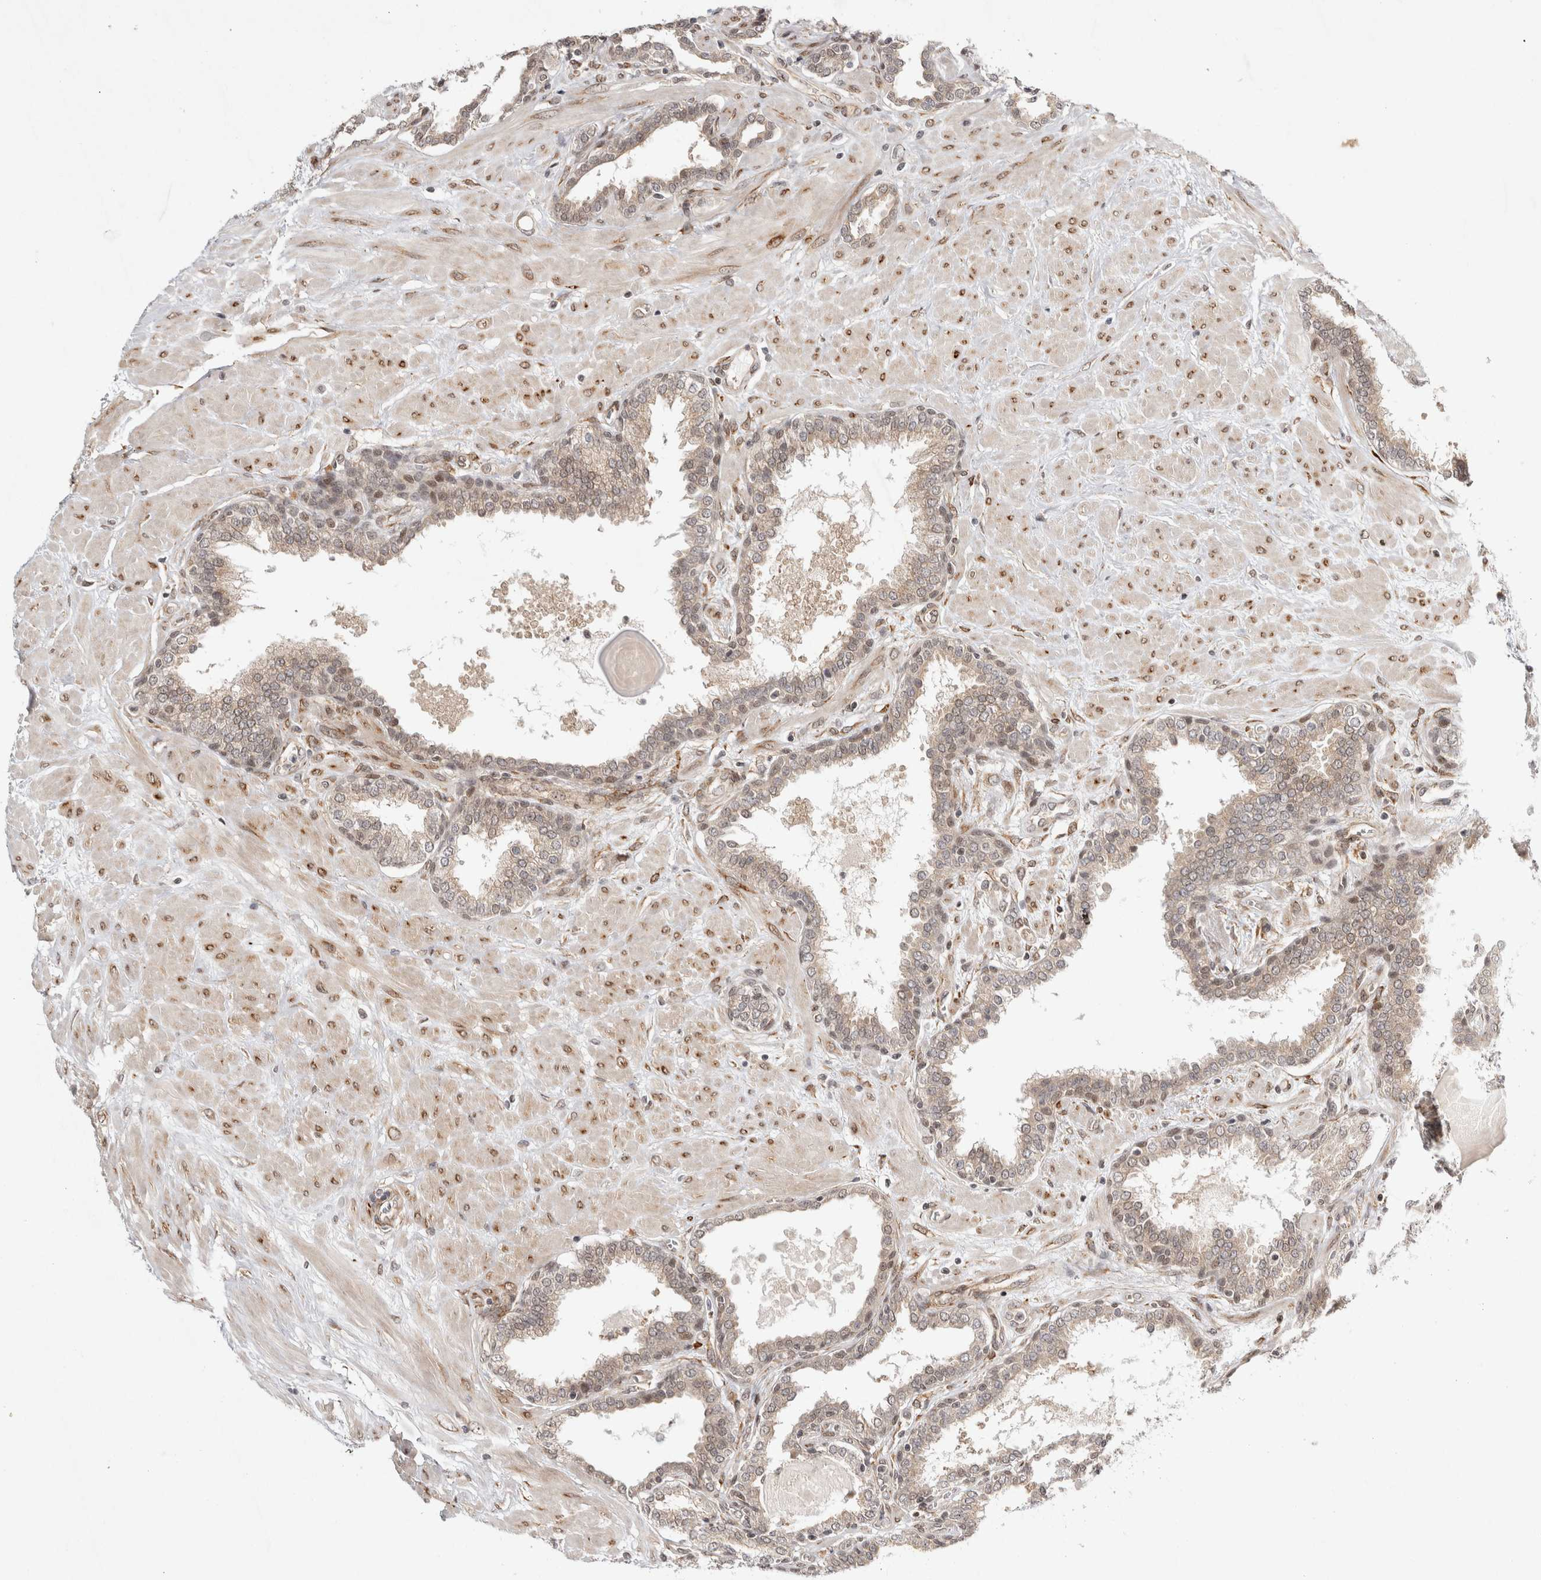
{"staining": {"intensity": "weak", "quantity": "<25%", "location": "cytoplasmic/membranous,nuclear"}, "tissue": "prostate", "cell_type": "Glandular cells", "image_type": "normal", "snomed": [{"axis": "morphology", "description": "Normal tissue, NOS"}, {"axis": "topography", "description": "Prostate"}], "caption": "The micrograph reveals no staining of glandular cells in normal prostate. (DAB (3,3'-diaminobenzidine) immunohistochemistry (IHC) with hematoxylin counter stain).", "gene": "ZNF318", "patient": {"sex": "male", "age": 51}}